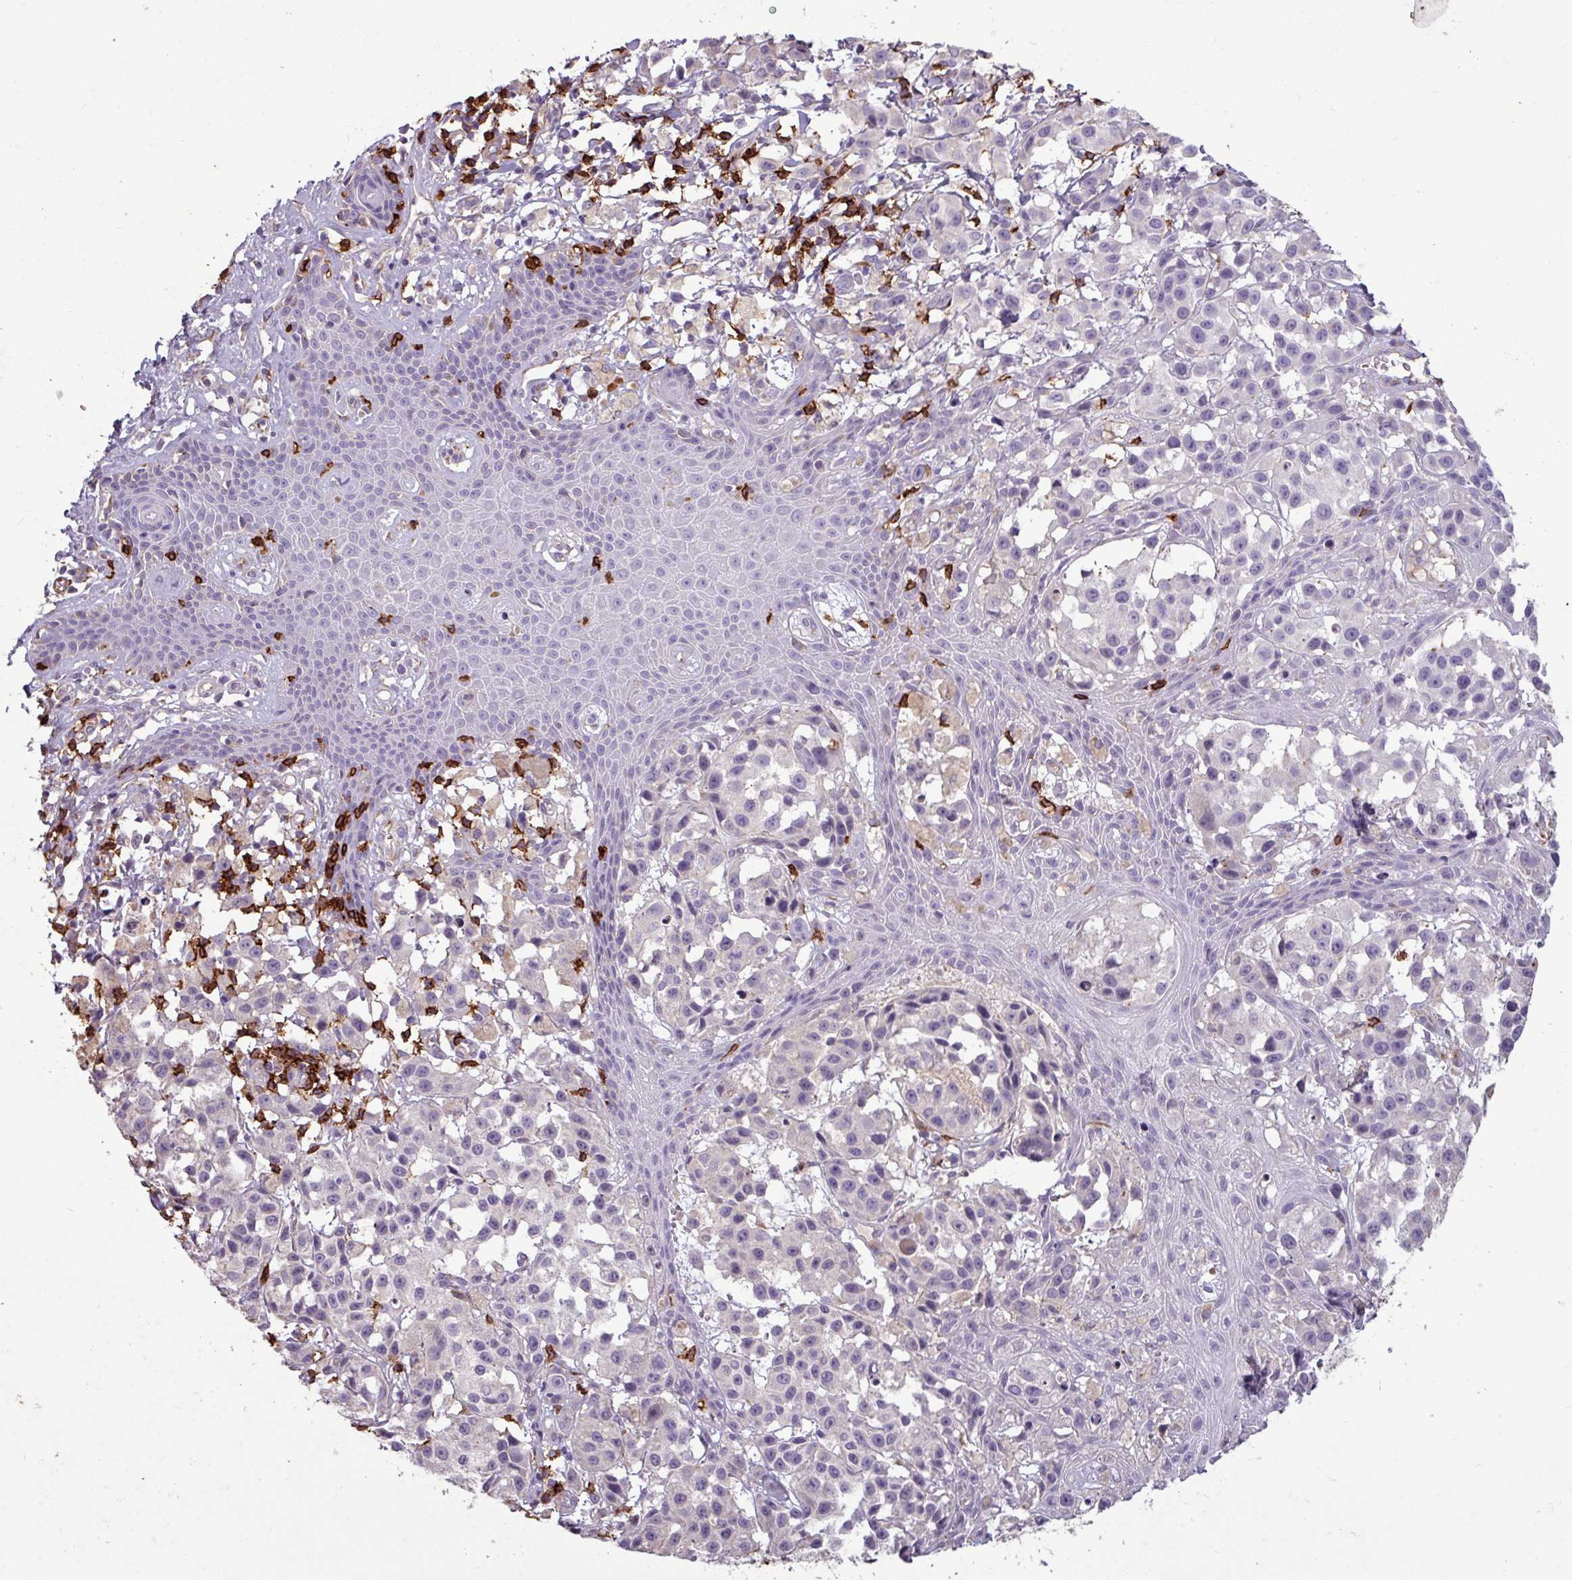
{"staining": {"intensity": "negative", "quantity": "none", "location": "none"}, "tissue": "melanoma", "cell_type": "Tumor cells", "image_type": "cancer", "snomed": [{"axis": "morphology", "description": "Malignant melanoma, NOS"}, {"axis": "topography", "description": "Skin"}], "caption": "There is no significant expression in tumor cells of malignant melanoma.", "gene": "CD8A", "patient": {"sex": "male", "age": 39}}